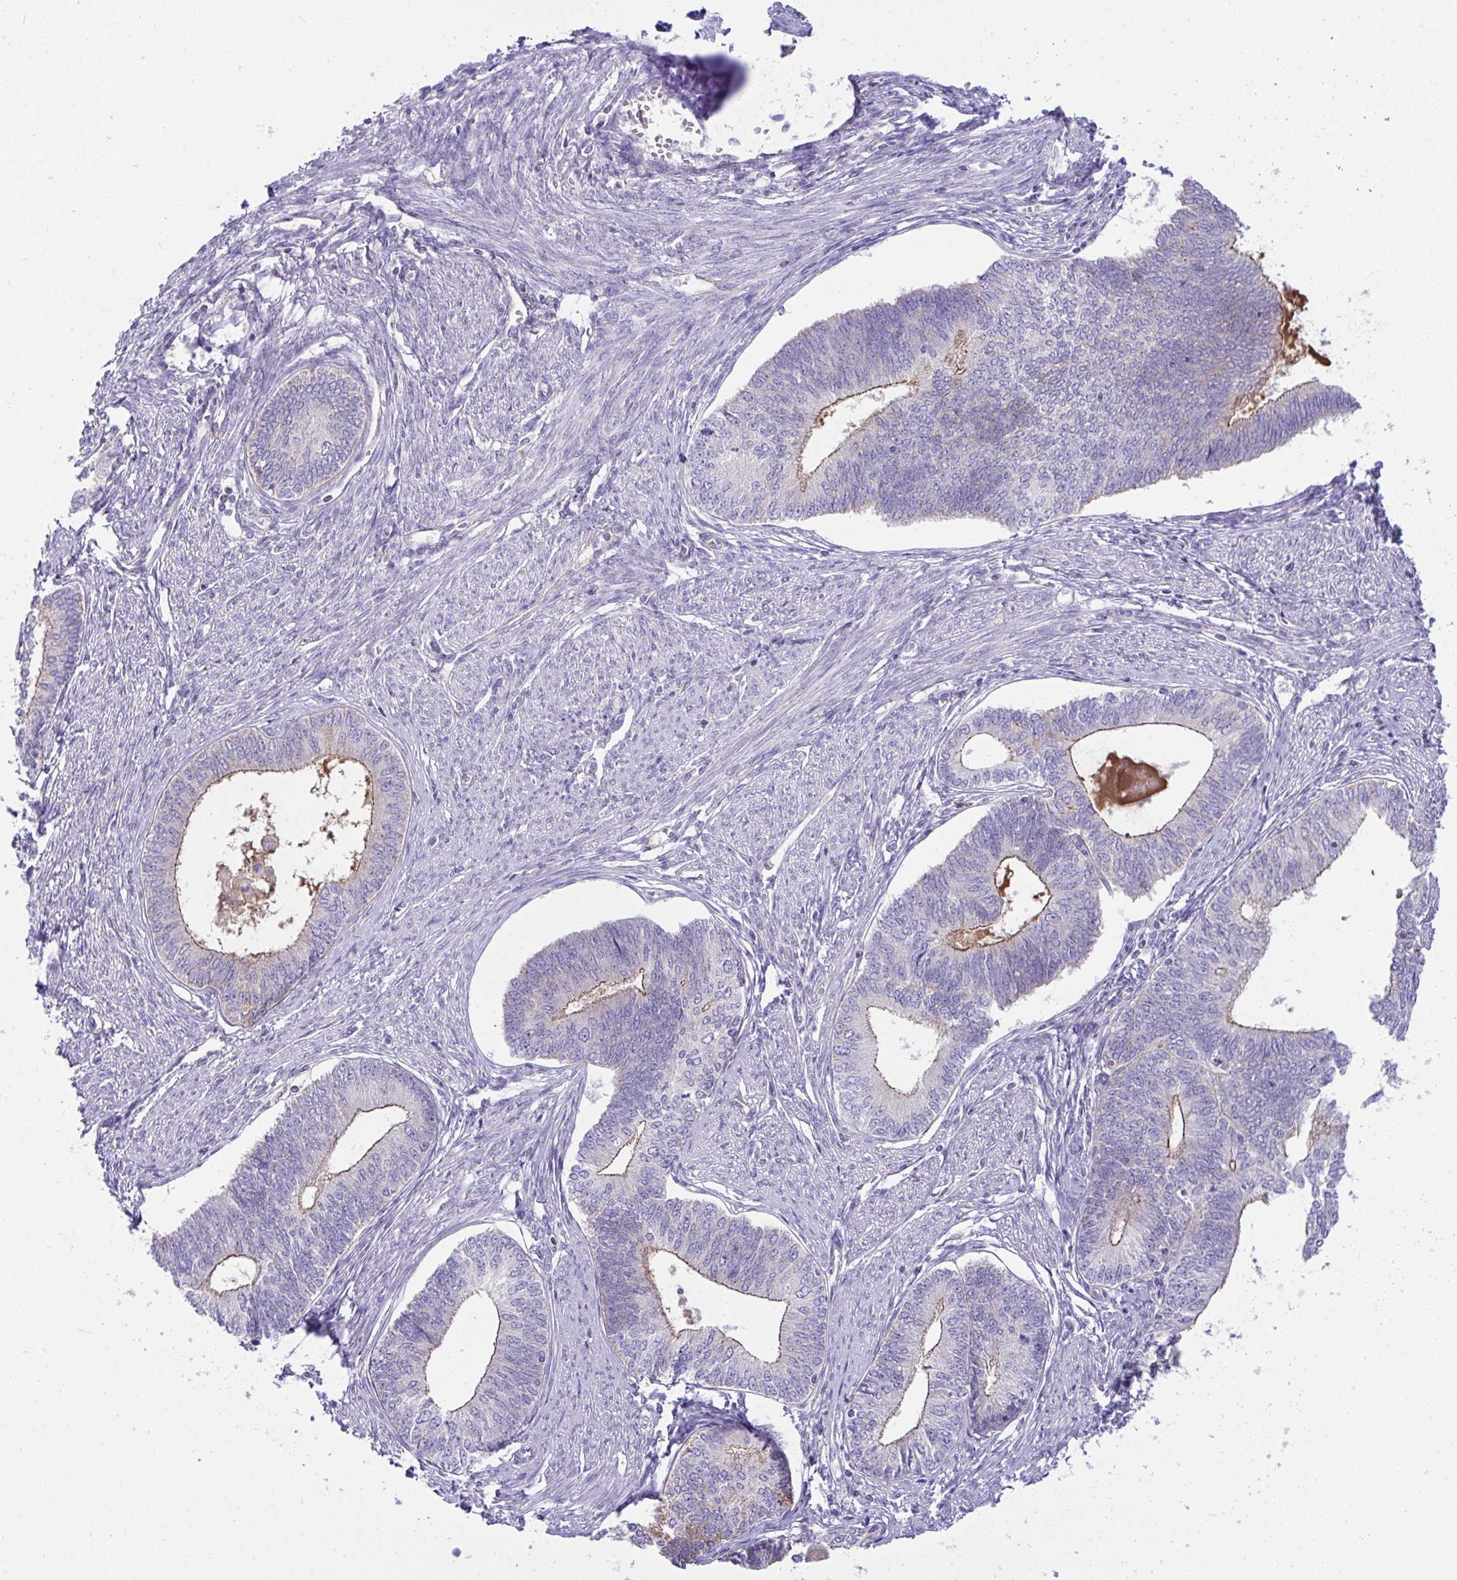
{"staining": {"intensity": "weak", "quantity": "25%-75%", "location": "cytoplasmic/membranous"}, "tissue": "endometrial cancer", "cell_type": "Tumor cells", "image_type": "cancer", "snomed": [{"axis": "morphology", "description": "Adenocarcinoma, NOS"}, {"axis": "topography", "description": "Endometrium"}], "caption": "Endometrial cancer stained for a protein (brown) demonstrates weak cytoplasmic/membranous positive staining in approximately 25%-75% of tumor cells.", "gene": "PLA2G12B", "patient": {"sex": "female", "age": 68}}